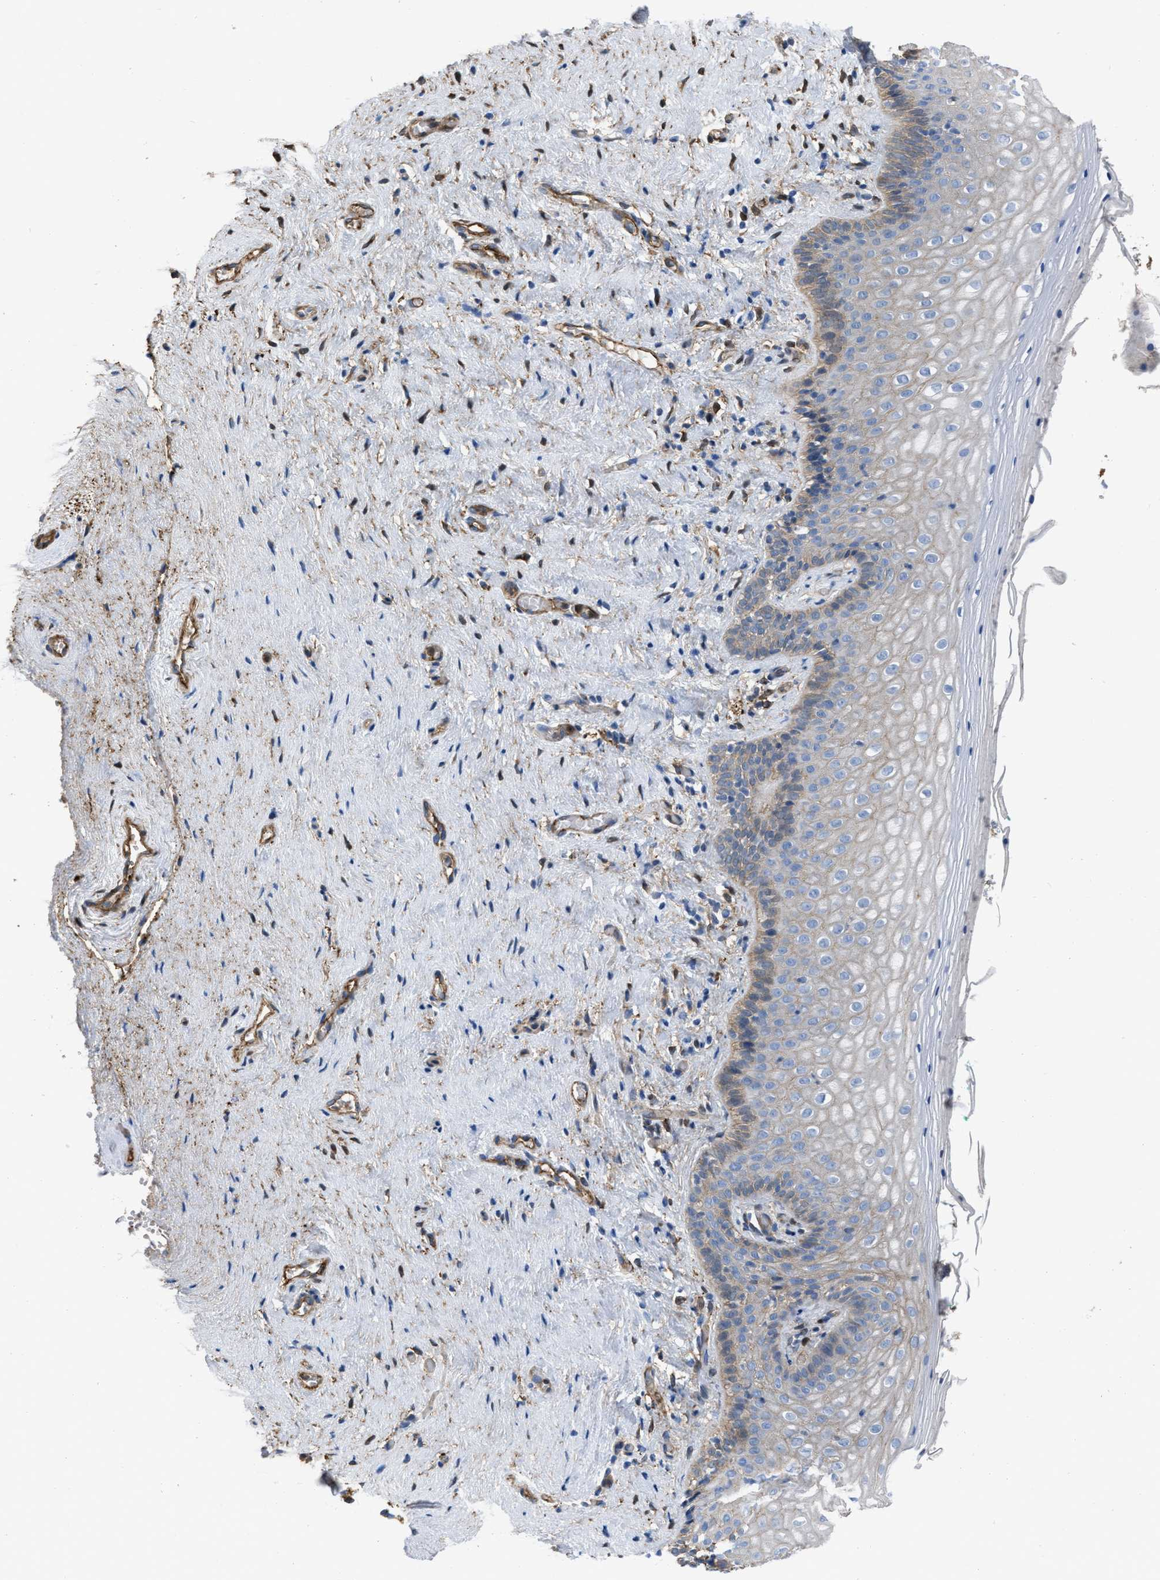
{"staining": {"intensity": "moderate", "quantity": "<25%", "location": "cytoplasmic/membranous"}, "tissue": "vagina", "cell_type": "Squamous epithelial cells", "image_type": "normal", "snomed": [{"axis": "morphology", "description": "Normal tissue, NOS"}, {"axis": "topography", "description": "Vagina"}], "caption": "Immunohistochemistry (IHC) histopathology image of benign vagina: human vagina stained using IHC reveals low levels of moderate protein expression localized specifically in the cytoplasmic/membranous of squamous epithelial cells, appearing as a cytoplasmic/membranous brown color.", "gene": "TRIOBP", "patient": {"sex": "female", "age": 44}}